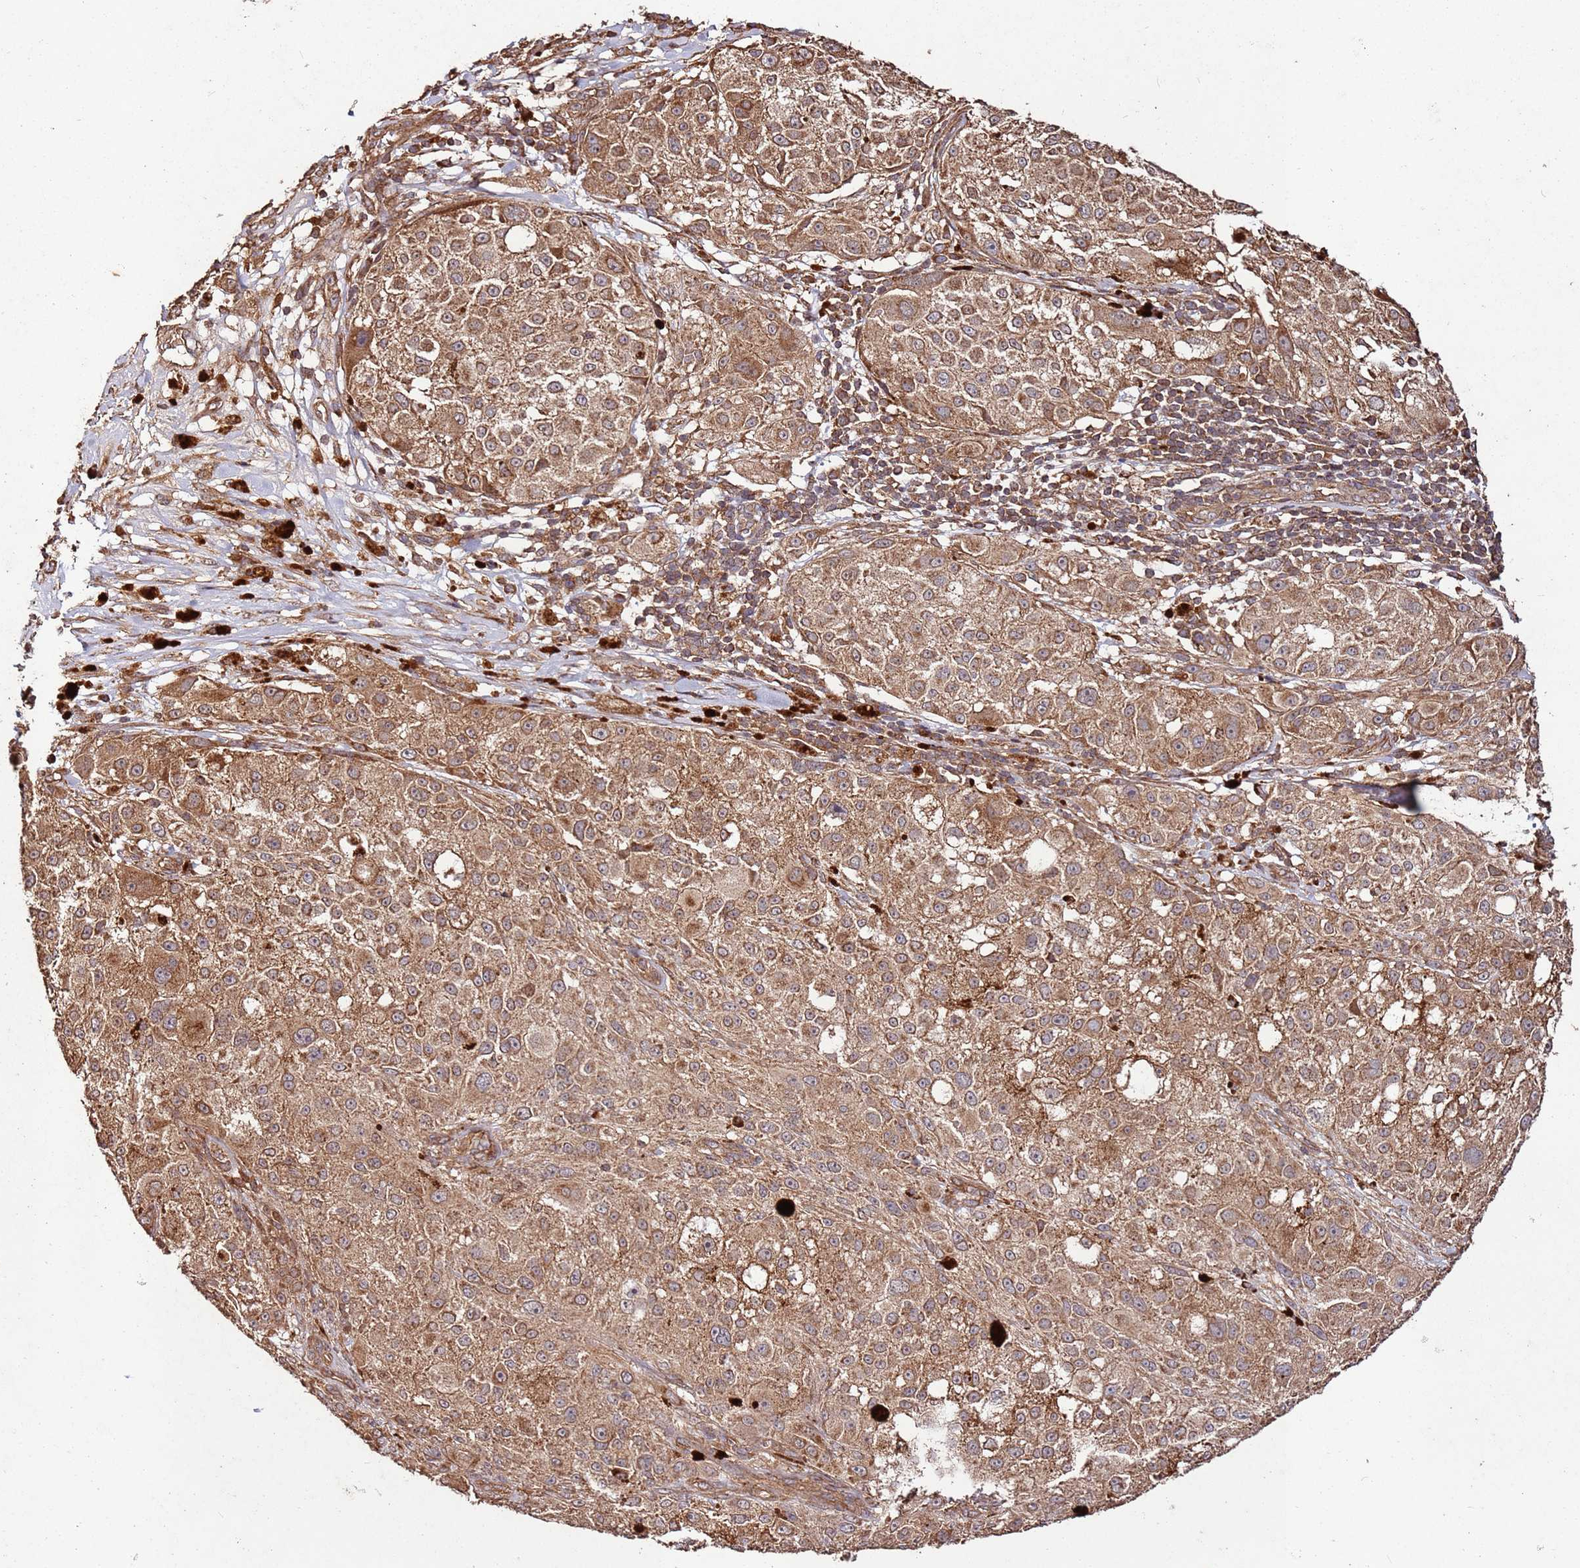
{"staining": {"intensity": "moderate", "quantity": ">75%", "location": "cytoplasmic/membranous"}, "tissue": "melanoma", "cell_type": "Tumor cells", "image_type": "cancer", "snomed": [{"axis": "morphology", "description": "Necrosis, NOS"}, {"axis": "morphology", "description": "Malignant melanoma, NOS"}, {"axis": "topography", "description": "Skin"}], "caption": "The immunohistochemical stain labels moderate cytoplasmic/membranous positivity in tumor cells of malignant melanoma tissue.", "gene": "FAM186A", "patient": {"sex": "female", "age": 87}}